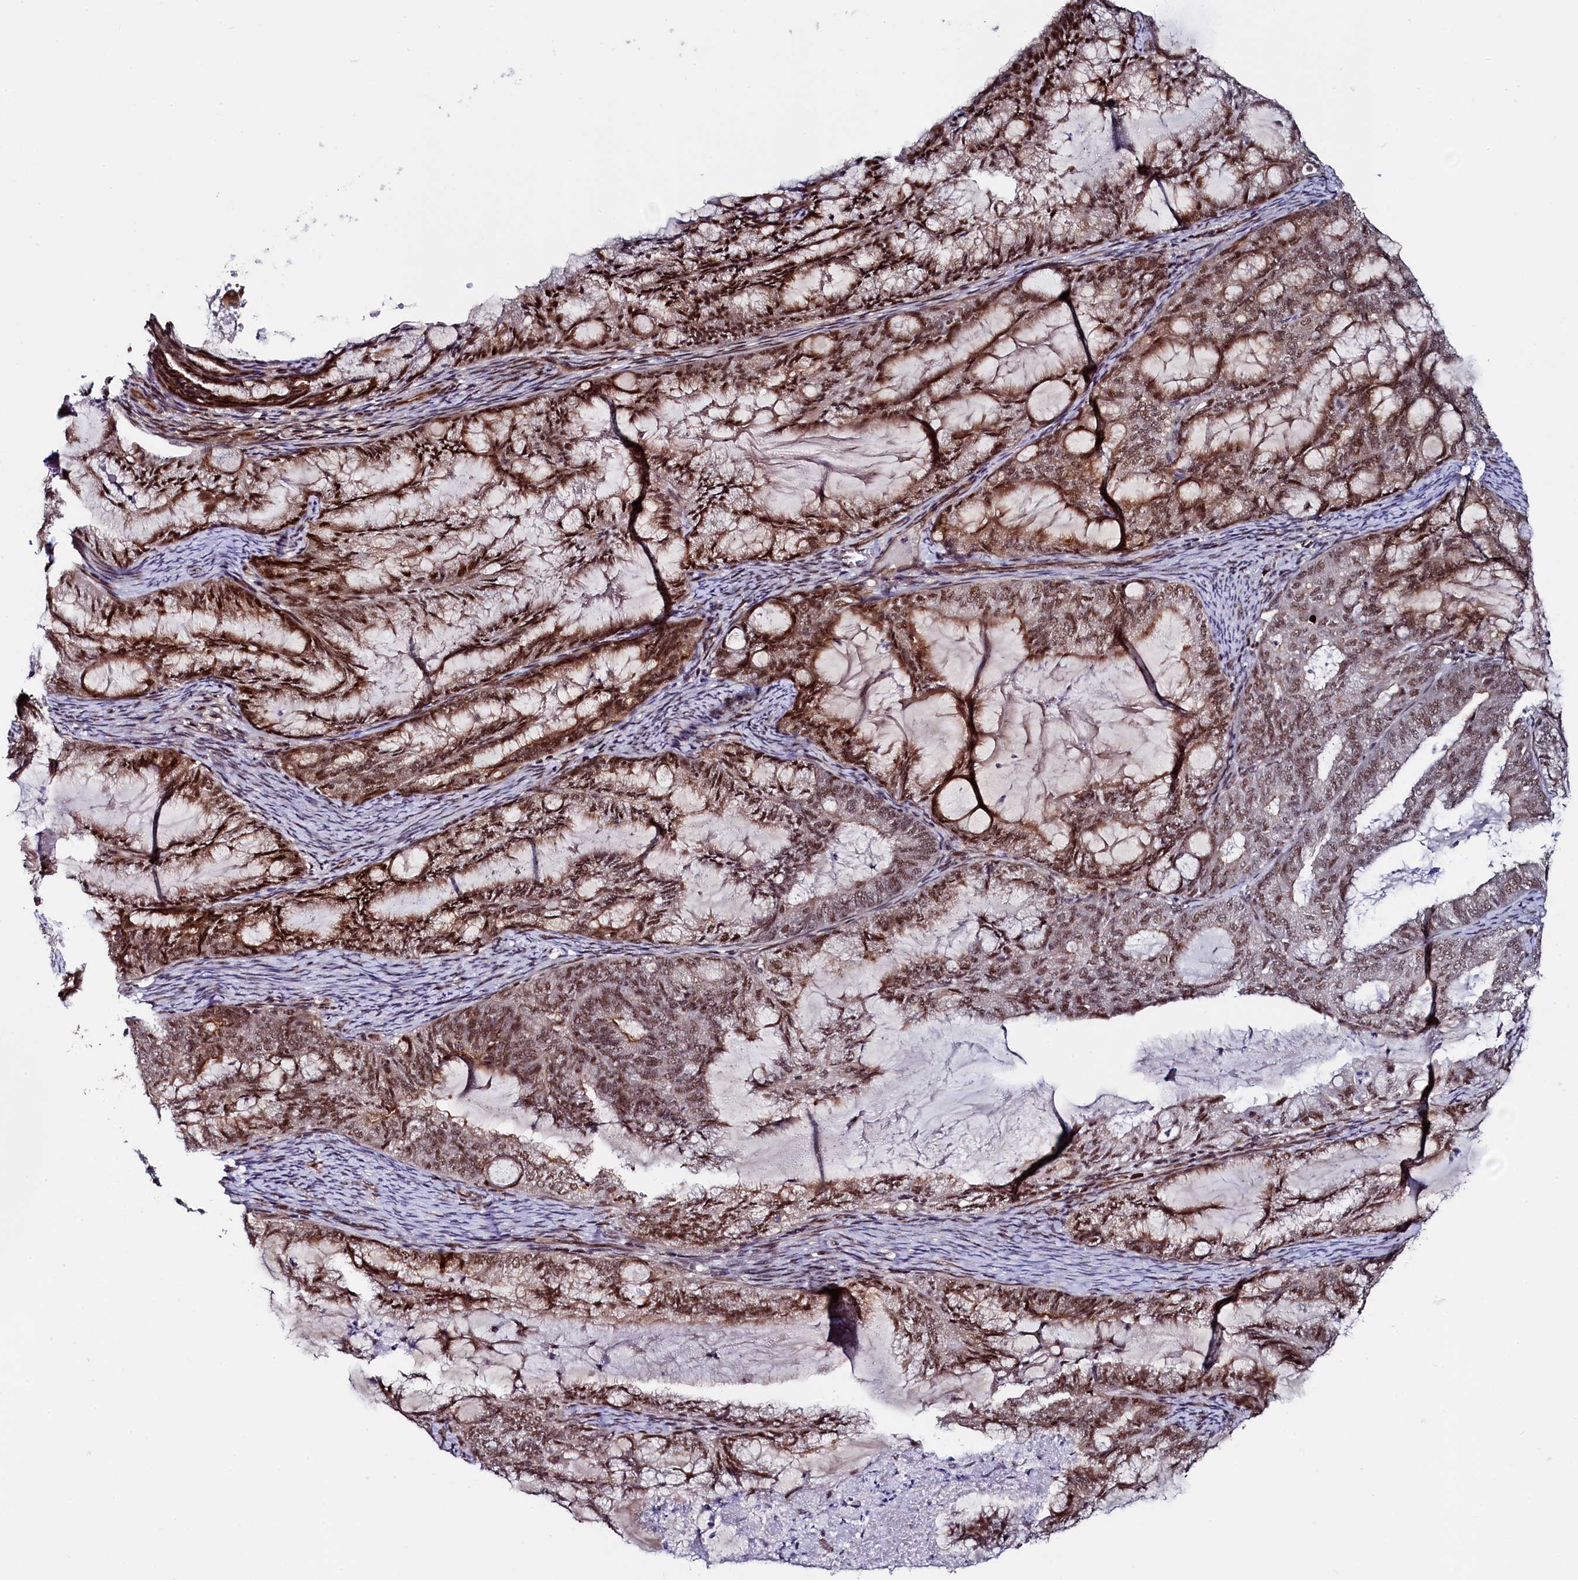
{"staining": {"intensity": "moderate", "quantity": ">75%", "location": "nuclear"}, "tissue": "endometrial cancer", "cell_type": "Tumor cells", "image_type": "cancer", "snomed": [{"axis": "morphology", "description": "Adenocarcinoma, NOS"}, {"axis": "topography", "description": "Endometrium"}], "caption": "Immunohistochemical staining of human endometrial cancer (adenocarcinoma) demonstrates moderate nuclear protein positivity in about >75% of tumor cells.", "gene": "LEO1", "patient": {"sex": "female", "age": 86}}